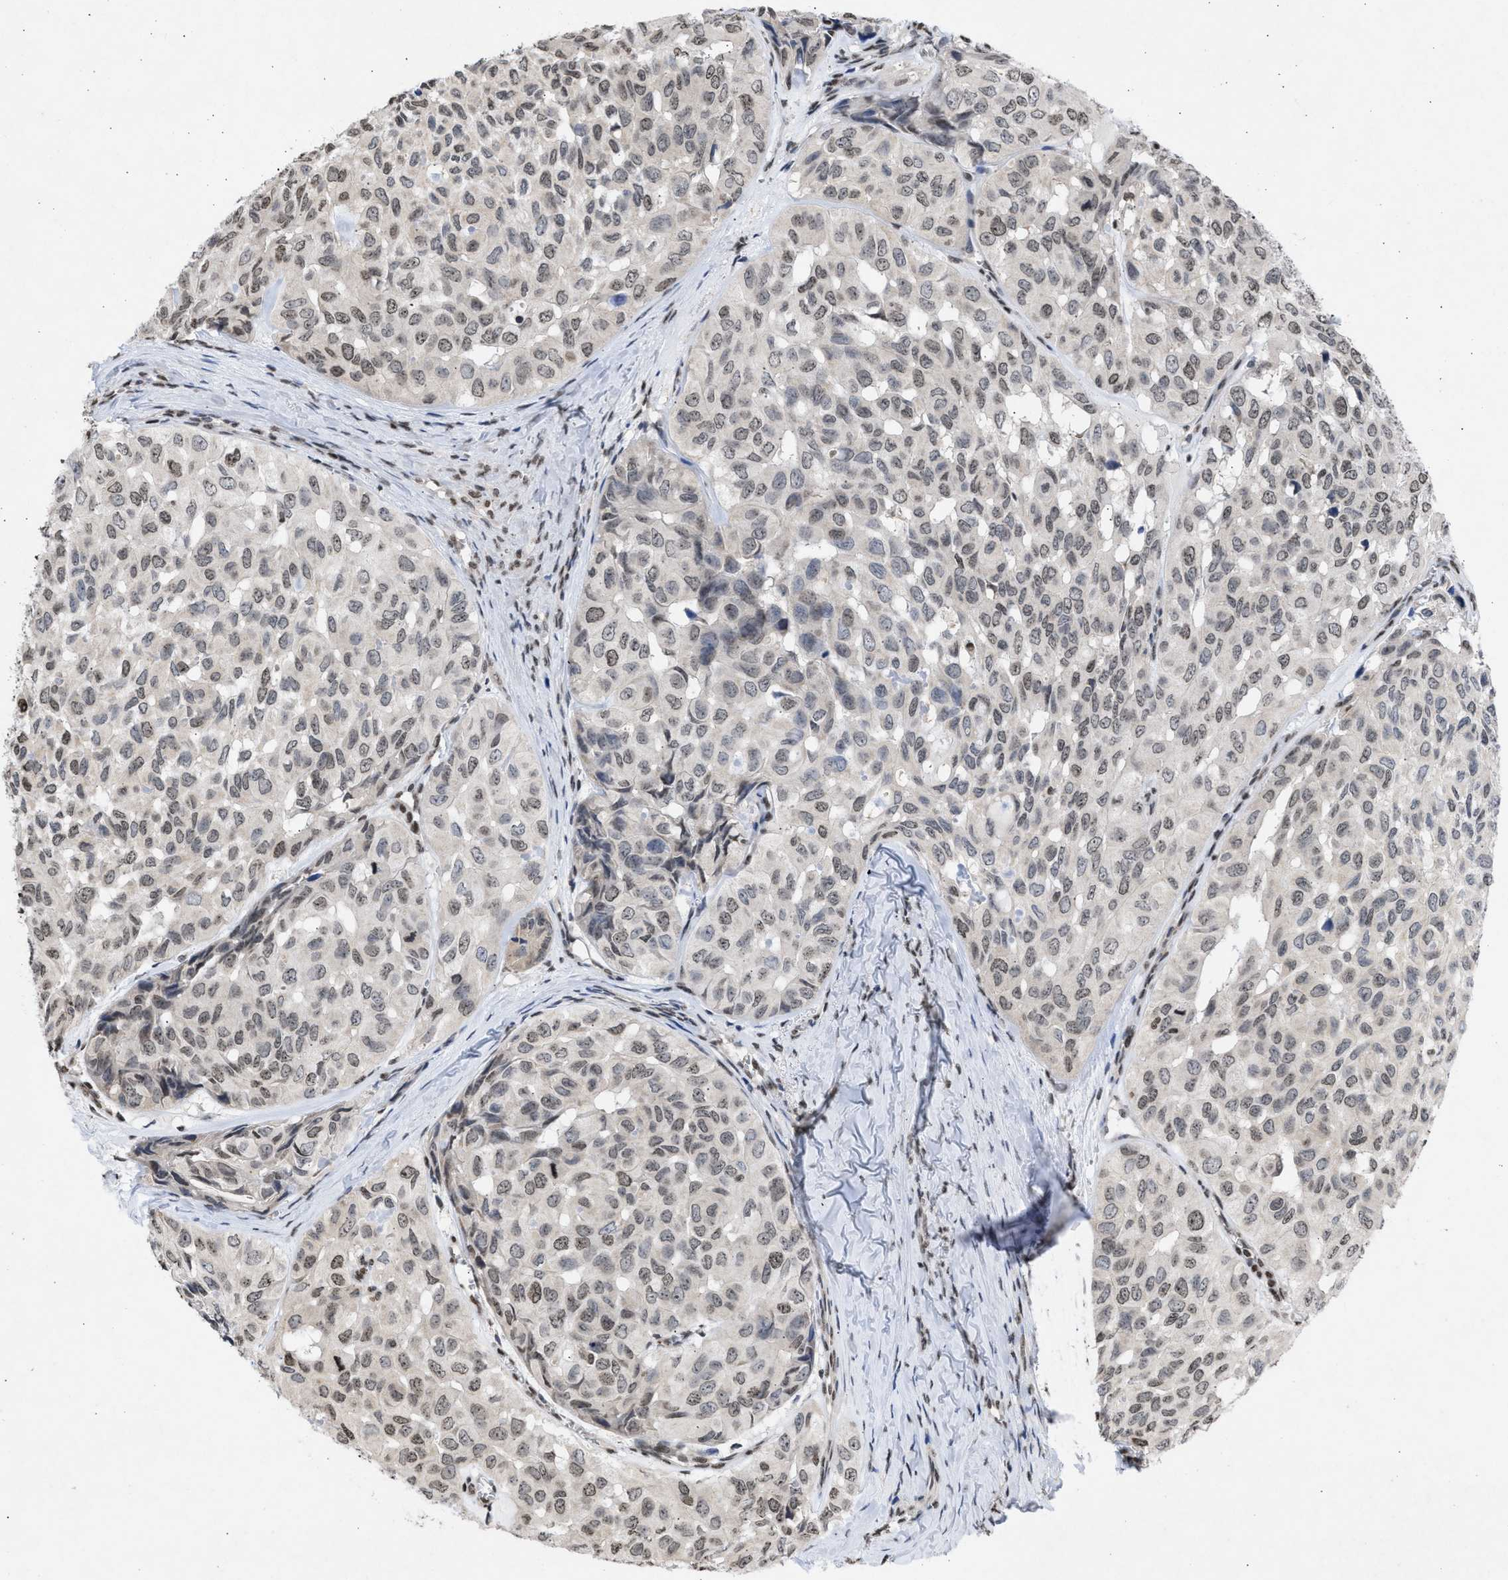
{"staining": {"intensity": "weak", "quantity": ">75%", "location": "nuclear"}, "tissue": "head and neck cancer", "cell_type": "Tumor cells", "image_type": "cancer", "snomed": [{"axis": "morphology", "description": "Adenocarcinoma, NOS"}, {"axis": "topography", "description": "Salivary gland, NOS"}, {"axis": "topography", "description": "Head-Neck"}], "caption": "Protein expression by IHC reveals weak nuclear positivity in approximately >75% of tumor cells in head and neck cancer (adenocarcinoma).", "gene": "NUP35", "patient": {"sex": "female", "age": 76}}